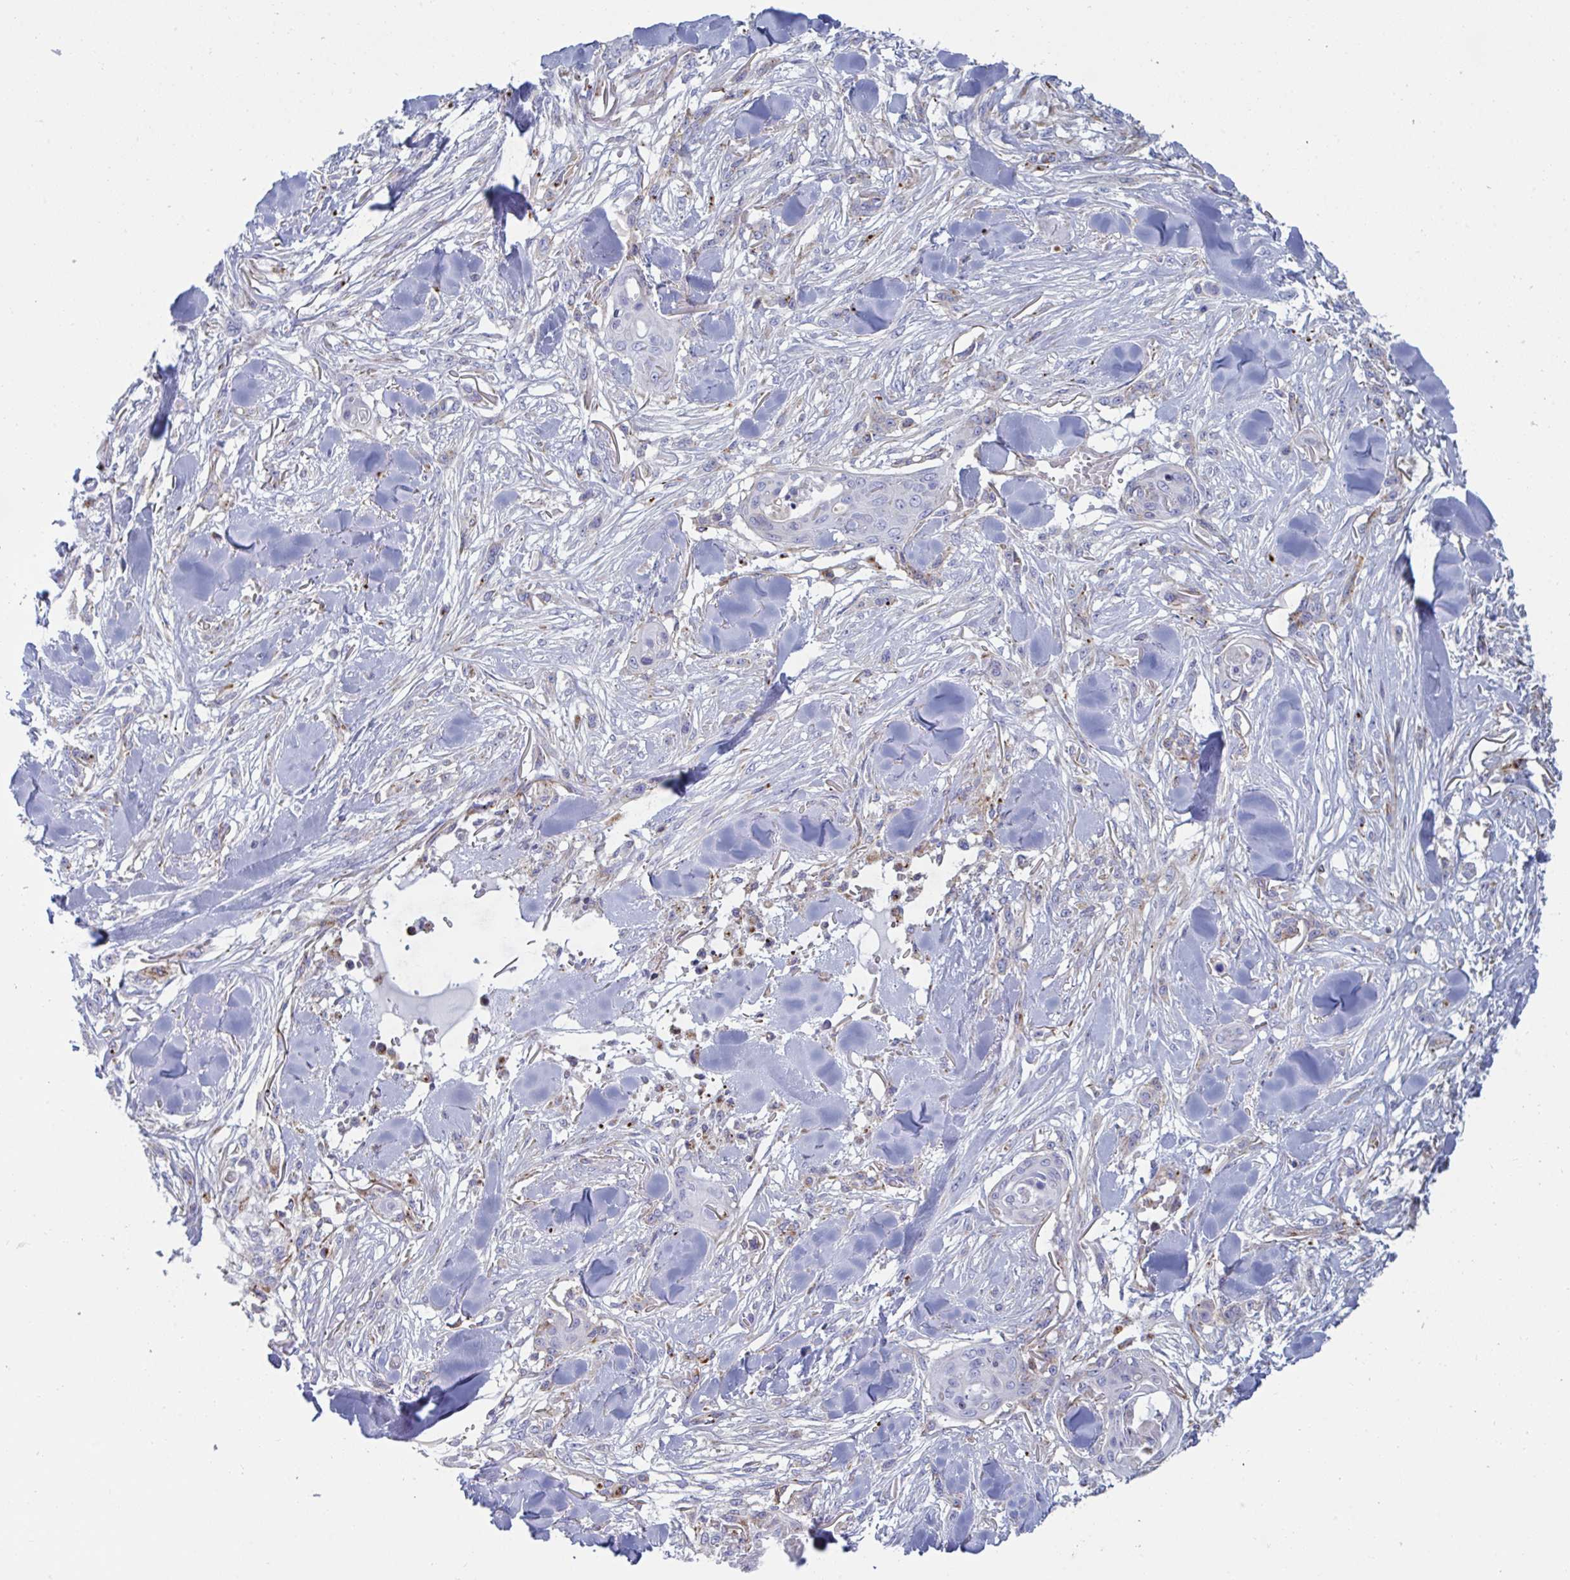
{"staining": {"intensity": "negative", "quantity": "none", "location": "none"}, "tissue": "skin cancer", "cell_type": "Tumor cells", "image_type": "cancer", "snomed": [{"axis": "morphology", "description": "Squamous cell carcinoma, NOS"}, {"axis": "topography", "description": "Skin"}], "caption": "This is an IHC micrograph of skin cancer (squamous cell carcinoma). There is no expression in tumor cells.", "gene": "SLC9A6", "patient": {"sex": "female", "age": 59}}